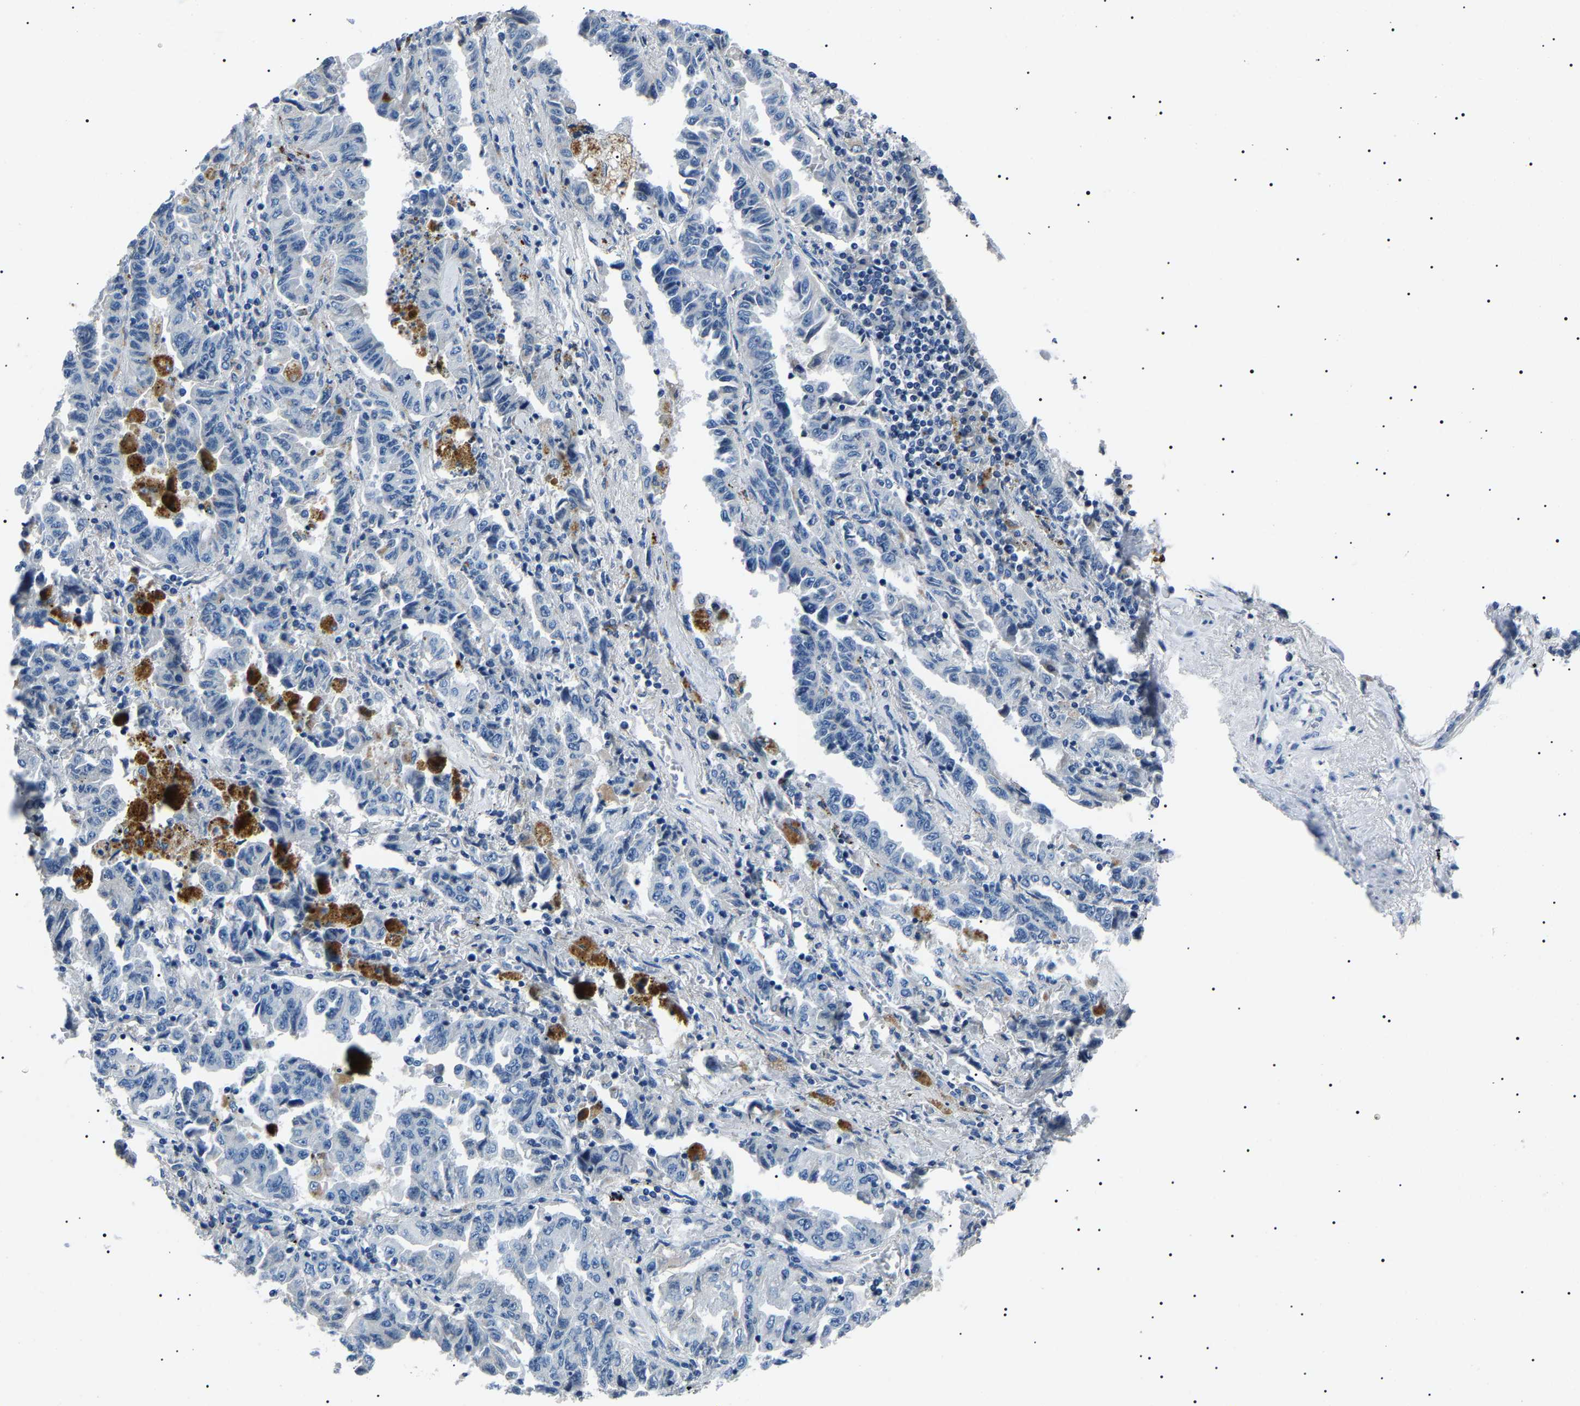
{"staining": {"intensity": "negative", "quantity": "none", "location": "none"}, "tissue": "lung cancer", "cell_type": "Tumor cells", "image_type": "cancer", "snomed": [{"axis": "morphology", "description": "Adenocarcinoma, NOS"}, {"axis": "topography", "description": "Lung"}], "caption": "High power microscopy histopathology image of an immunohistochemistry micrograph of lung cancer, revealing no significant positivity in tumor cells.", "gene": "KLK15", "patient": {"sex": "female", "age": 51}}